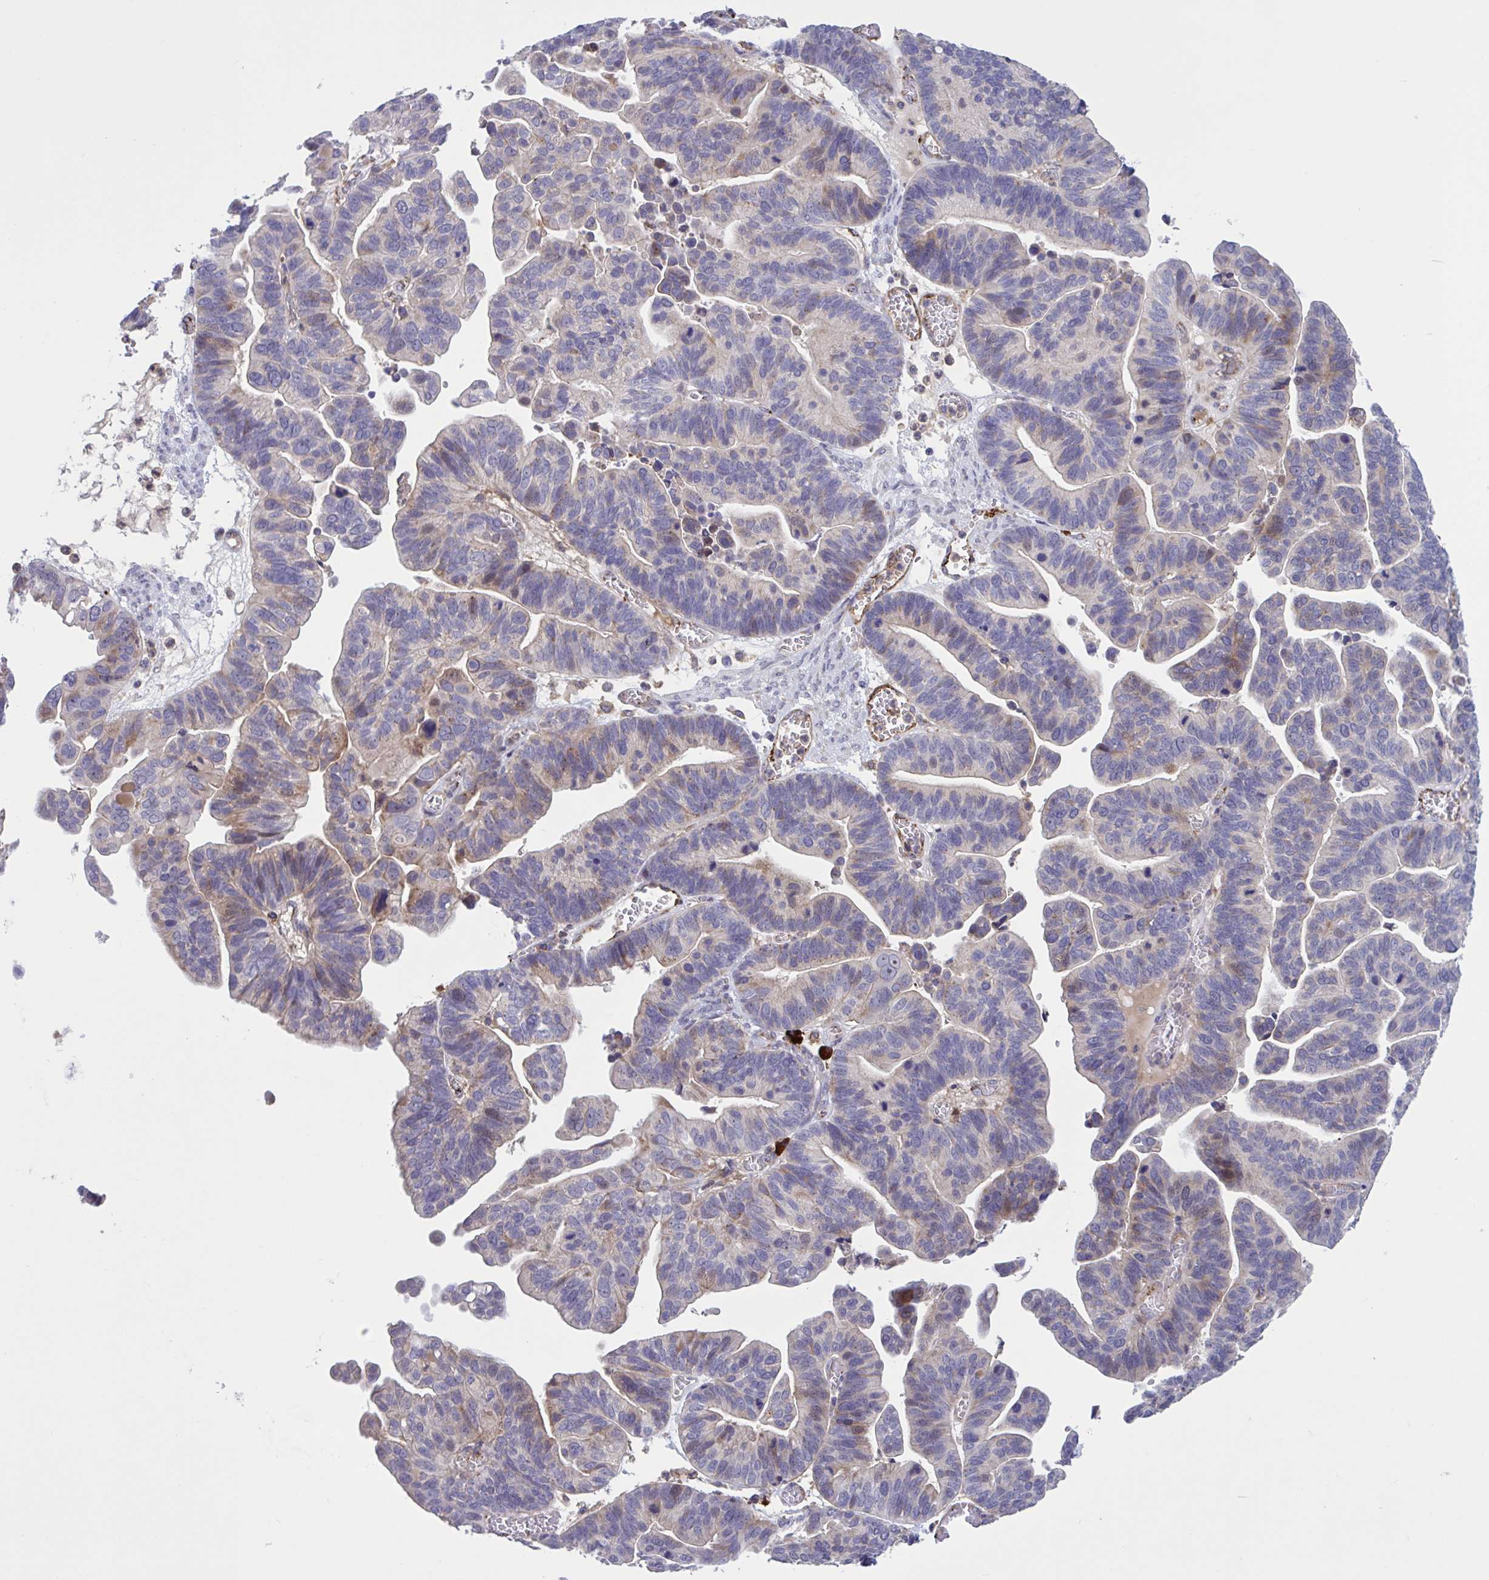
{"staining": {"intensity": "weak", "quantity": "25%-75%", "location": "cytoplasmic/membranous"}, "tissue": "ovarian cancer", "cell_type": "Tumor cells", "image_type": "cancer", "snomed": [{"axis": "morphology", "description": "Cystadenocarcinoma, serous, NOS"}, {"axis": "topography", "description": "Ovary"}], "caption": "Ovarian cancer (serous cystadenocarcinoma) tissue reveals weak cytoplasmic/membranous positivity in approximately 25%-75% of tumor cells, visualized by immunohistochemistry.", "gene": "CD101", "patient": {"sex": "female", "age": 56}}